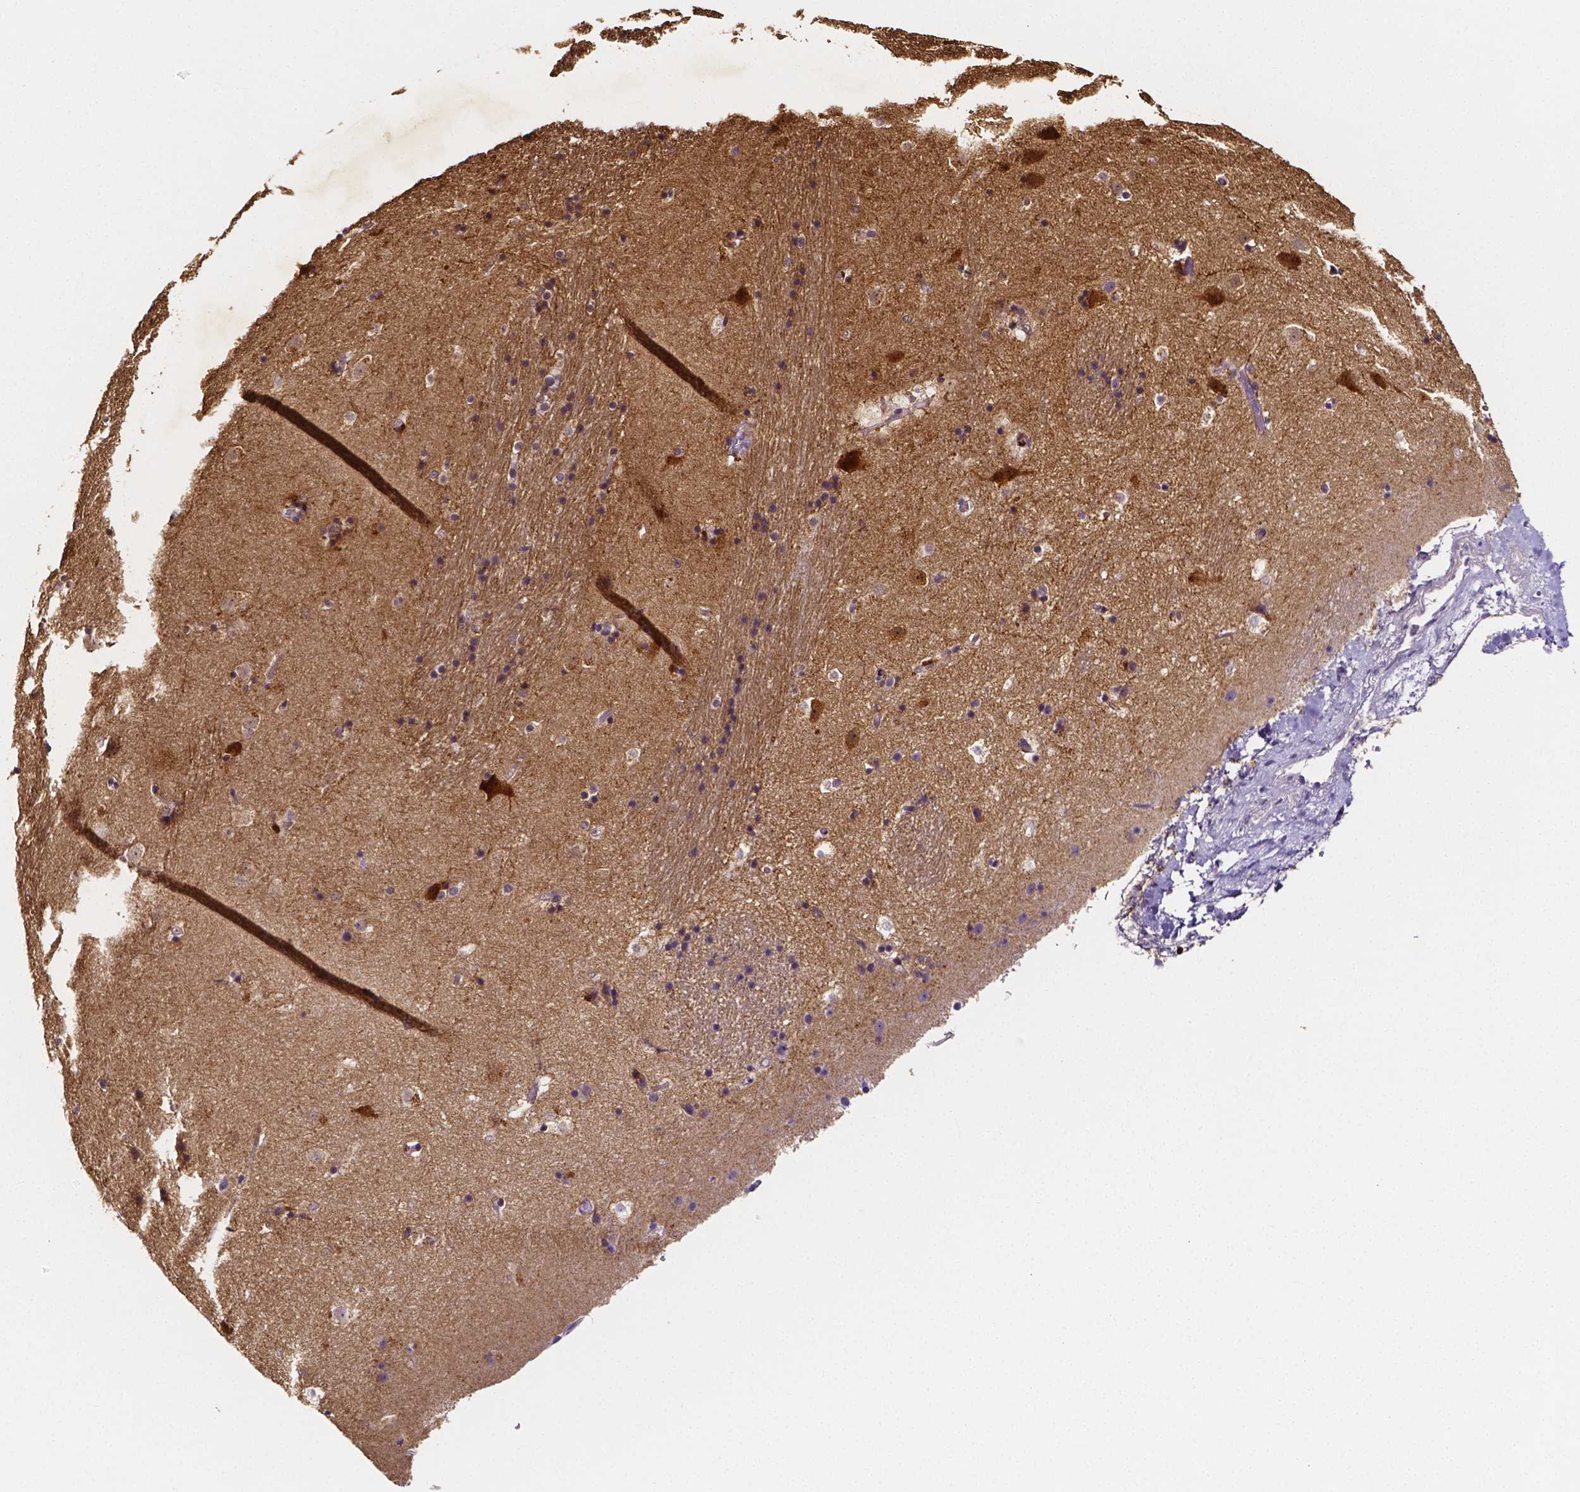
{"staining": {"intensity": "moderate", "quantity": ">75%", "location": "cytoplasmic/membranous"}, "tissue": "caudate", "cell_type": "Glial cells", "image_type": "normal", "snomed": [{"axis": "morphology", "description": "Normal tissue, NOS"}, {"axis": "topography", "description": "Lateral ventricle wall"}], "caption": "Moderate cytoplasmic/membranous protein positivity is present in about >75% of glial cells in caudate.", "gene": "NRGN", "patient": {"sex": "male", "age": 37}}